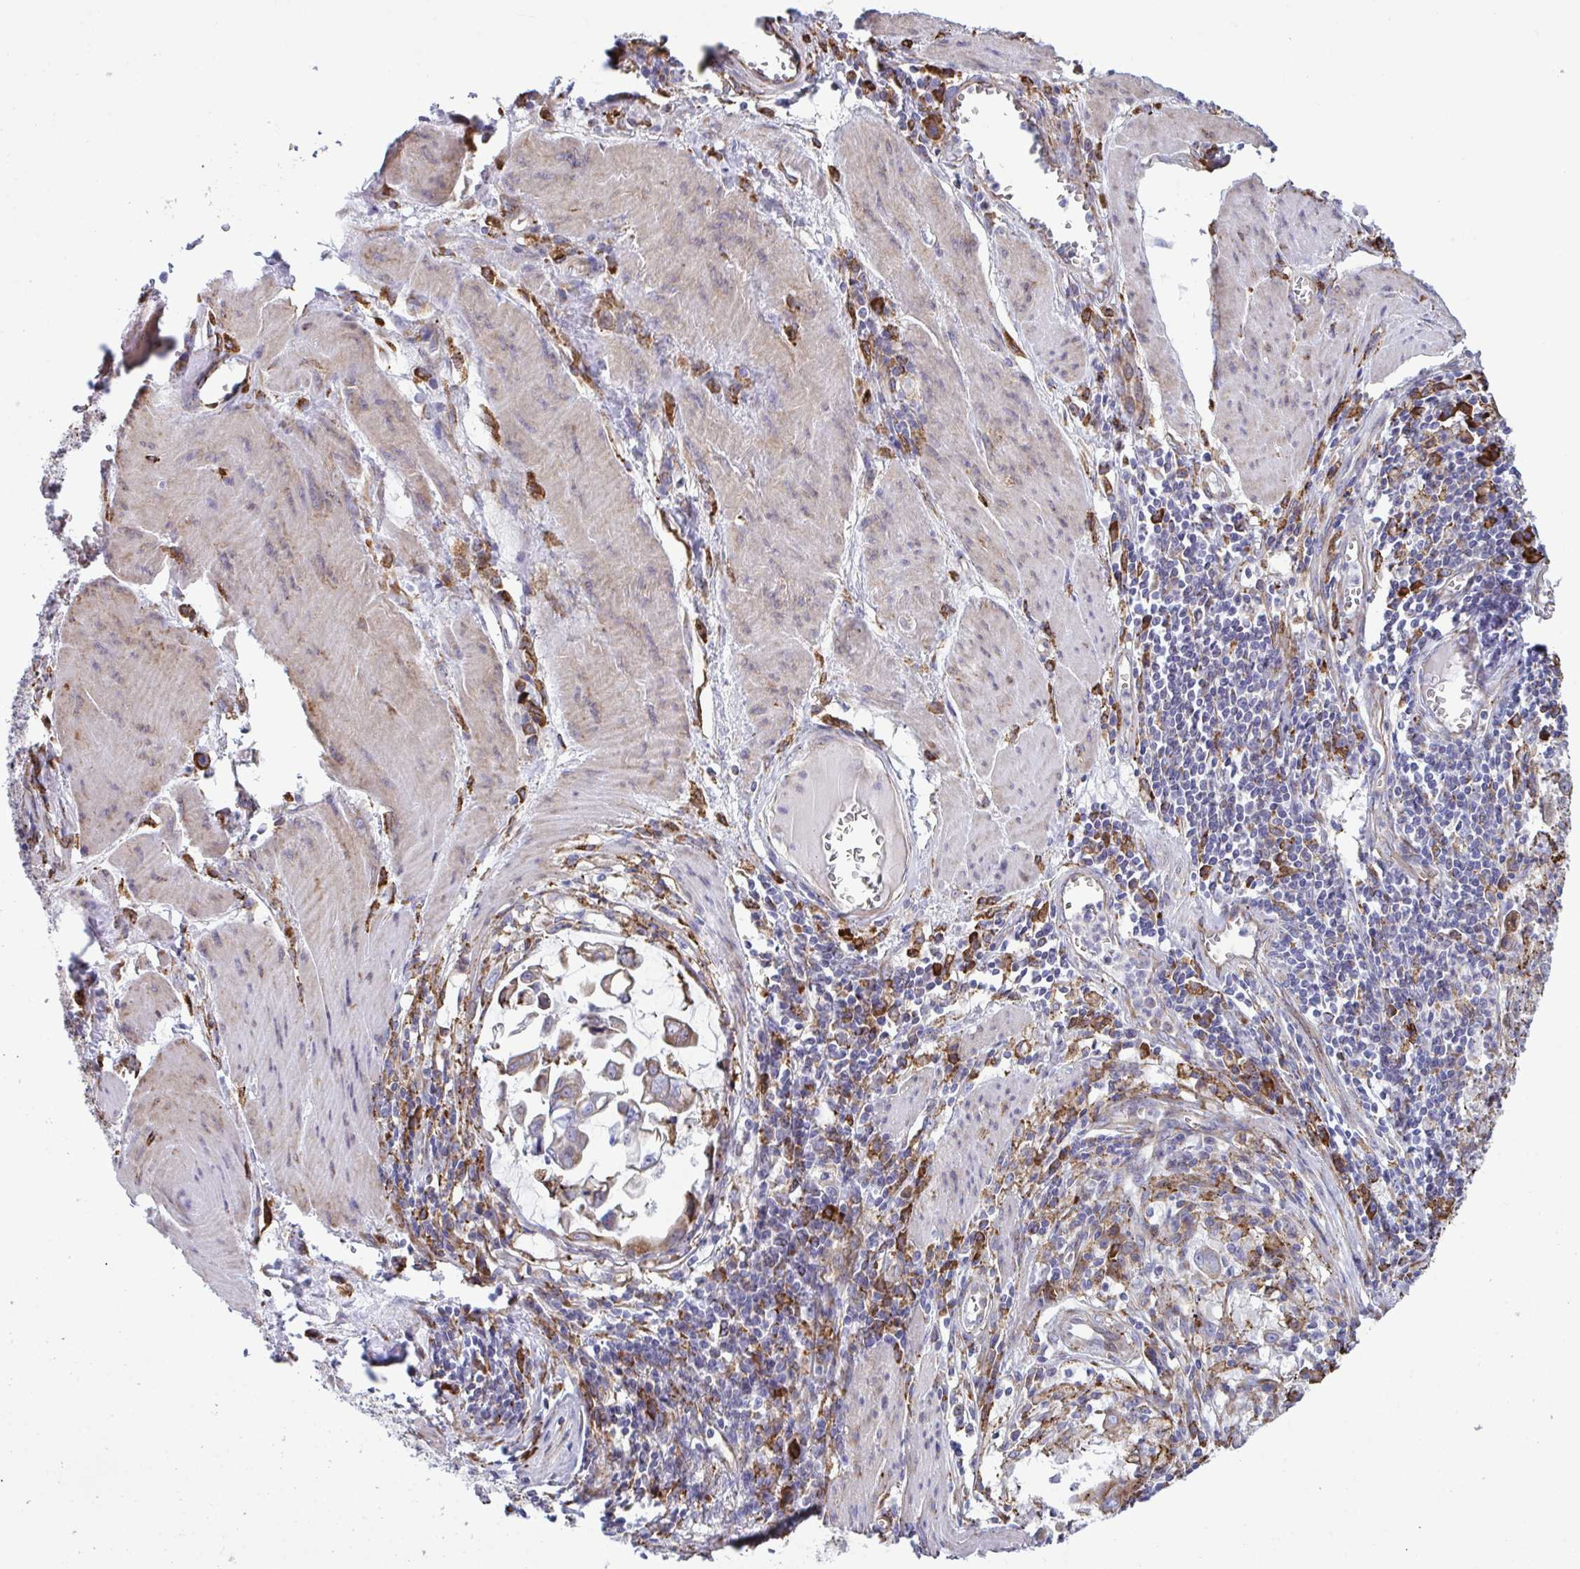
{"staining": {"intensity": "moderate", "quantity": "<25%", "location": "cytoplasmic/membranous"}, "tissue": "stomach cancer", "cell_type": "Tumor cells", "image_type": "cancer", "snomed": [{"axis": "morphology", "description": "Adenocarcinoma, NOS"}, {"axis": "topography", "description": "Stomach, upper"}], "caption": "Human adenocarcinoma (stomach) stained with a protein marker demonstrates moderate staining in tumor cells.", "gene": "PEAK3", "patient": {"sex": "male", "age": 80}}